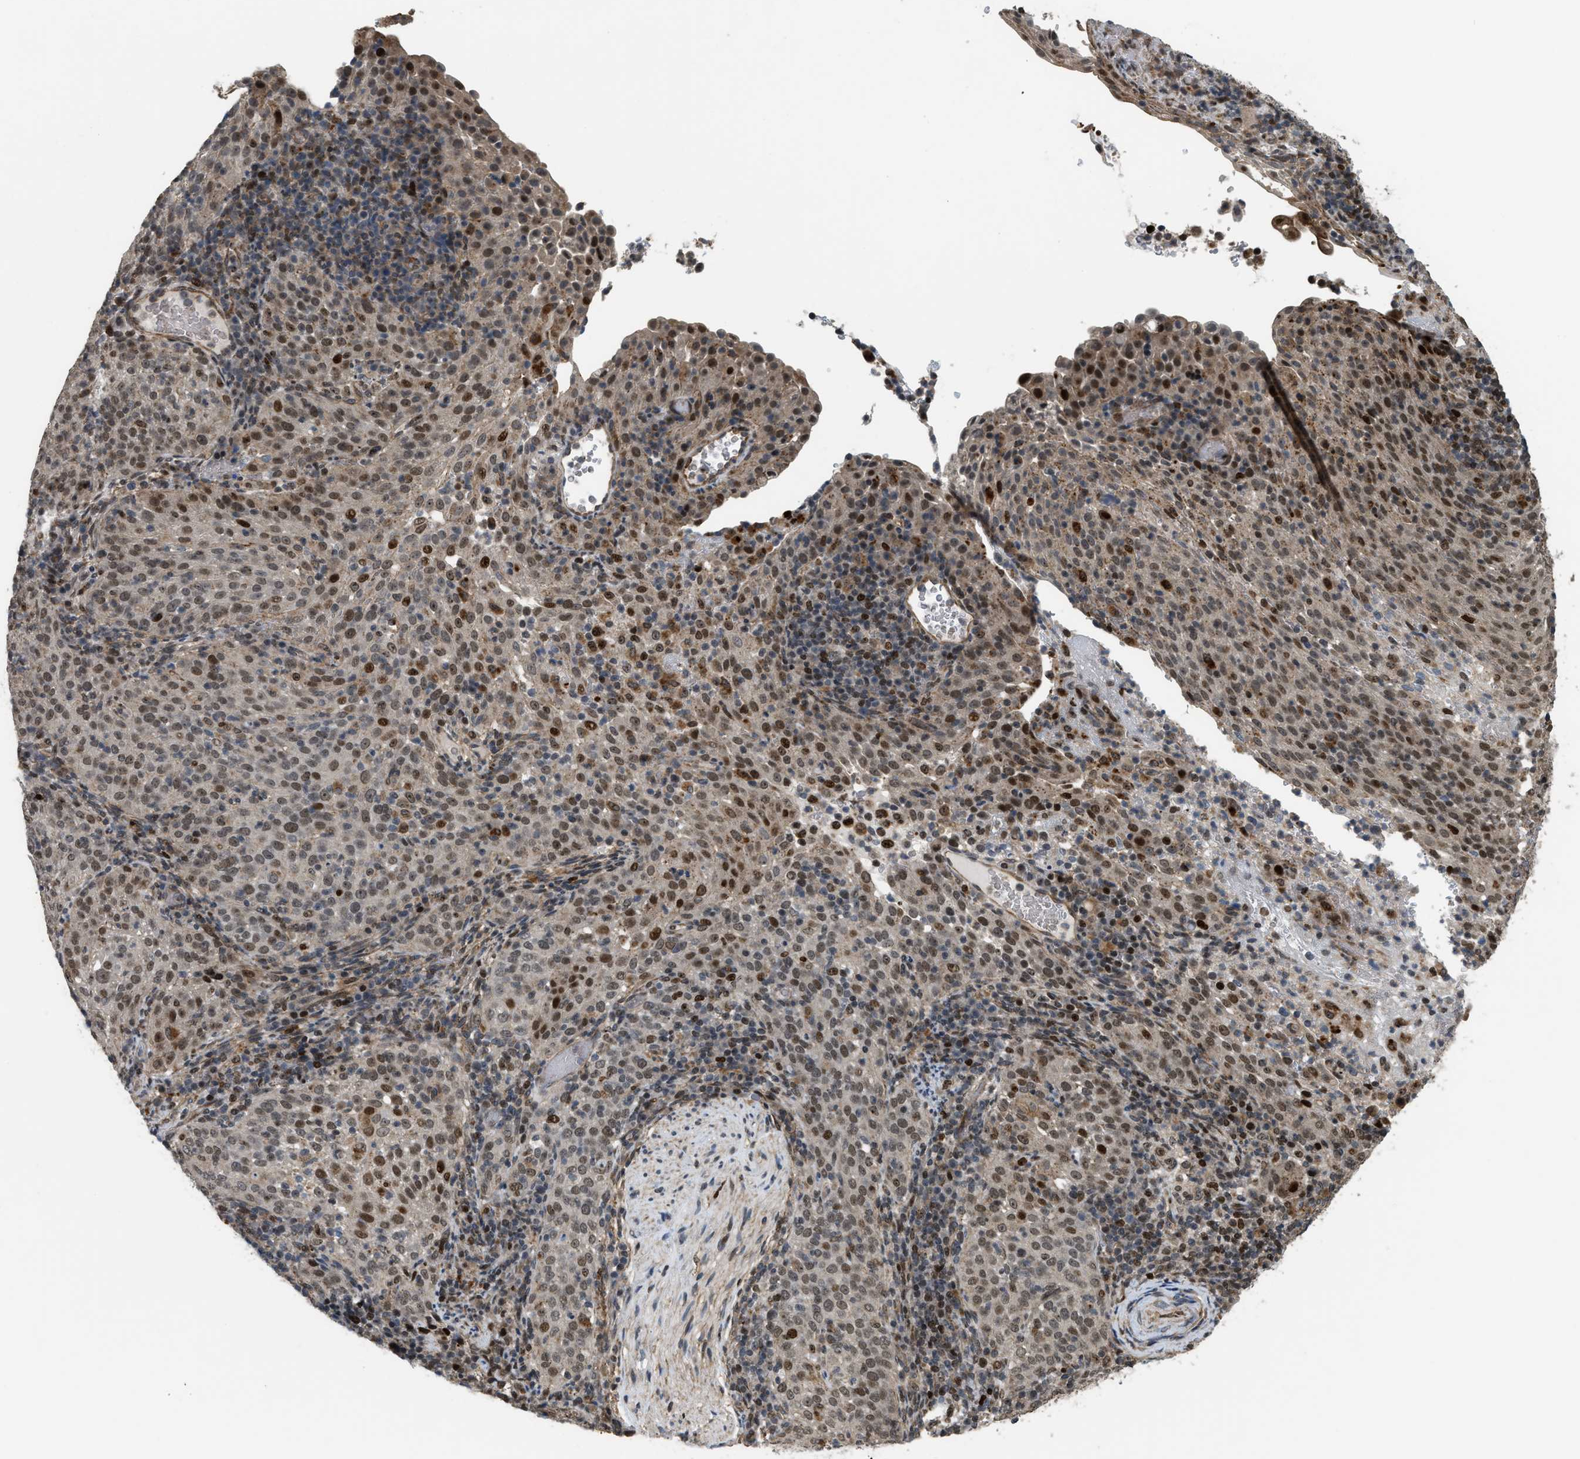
{"staining": {"intensity": "strong", "quantity": "25%-75%", "location": "nuclear"}, "tissue": "cervical cancer", "cell_type": "Tumor cells", "image_type": "cancer", "snomed": [{"axis": "morphology", "description": "Squamous cell carcinoma, NOS"}, {"axis": "topography", "description": "Cervix"}], "caption": "A brown stain labels strong nuclear positivity of a protein in cervical cancer tumor cells.", "gene": "LTA4H", "patient": {"sex": "female", "age": 51}}